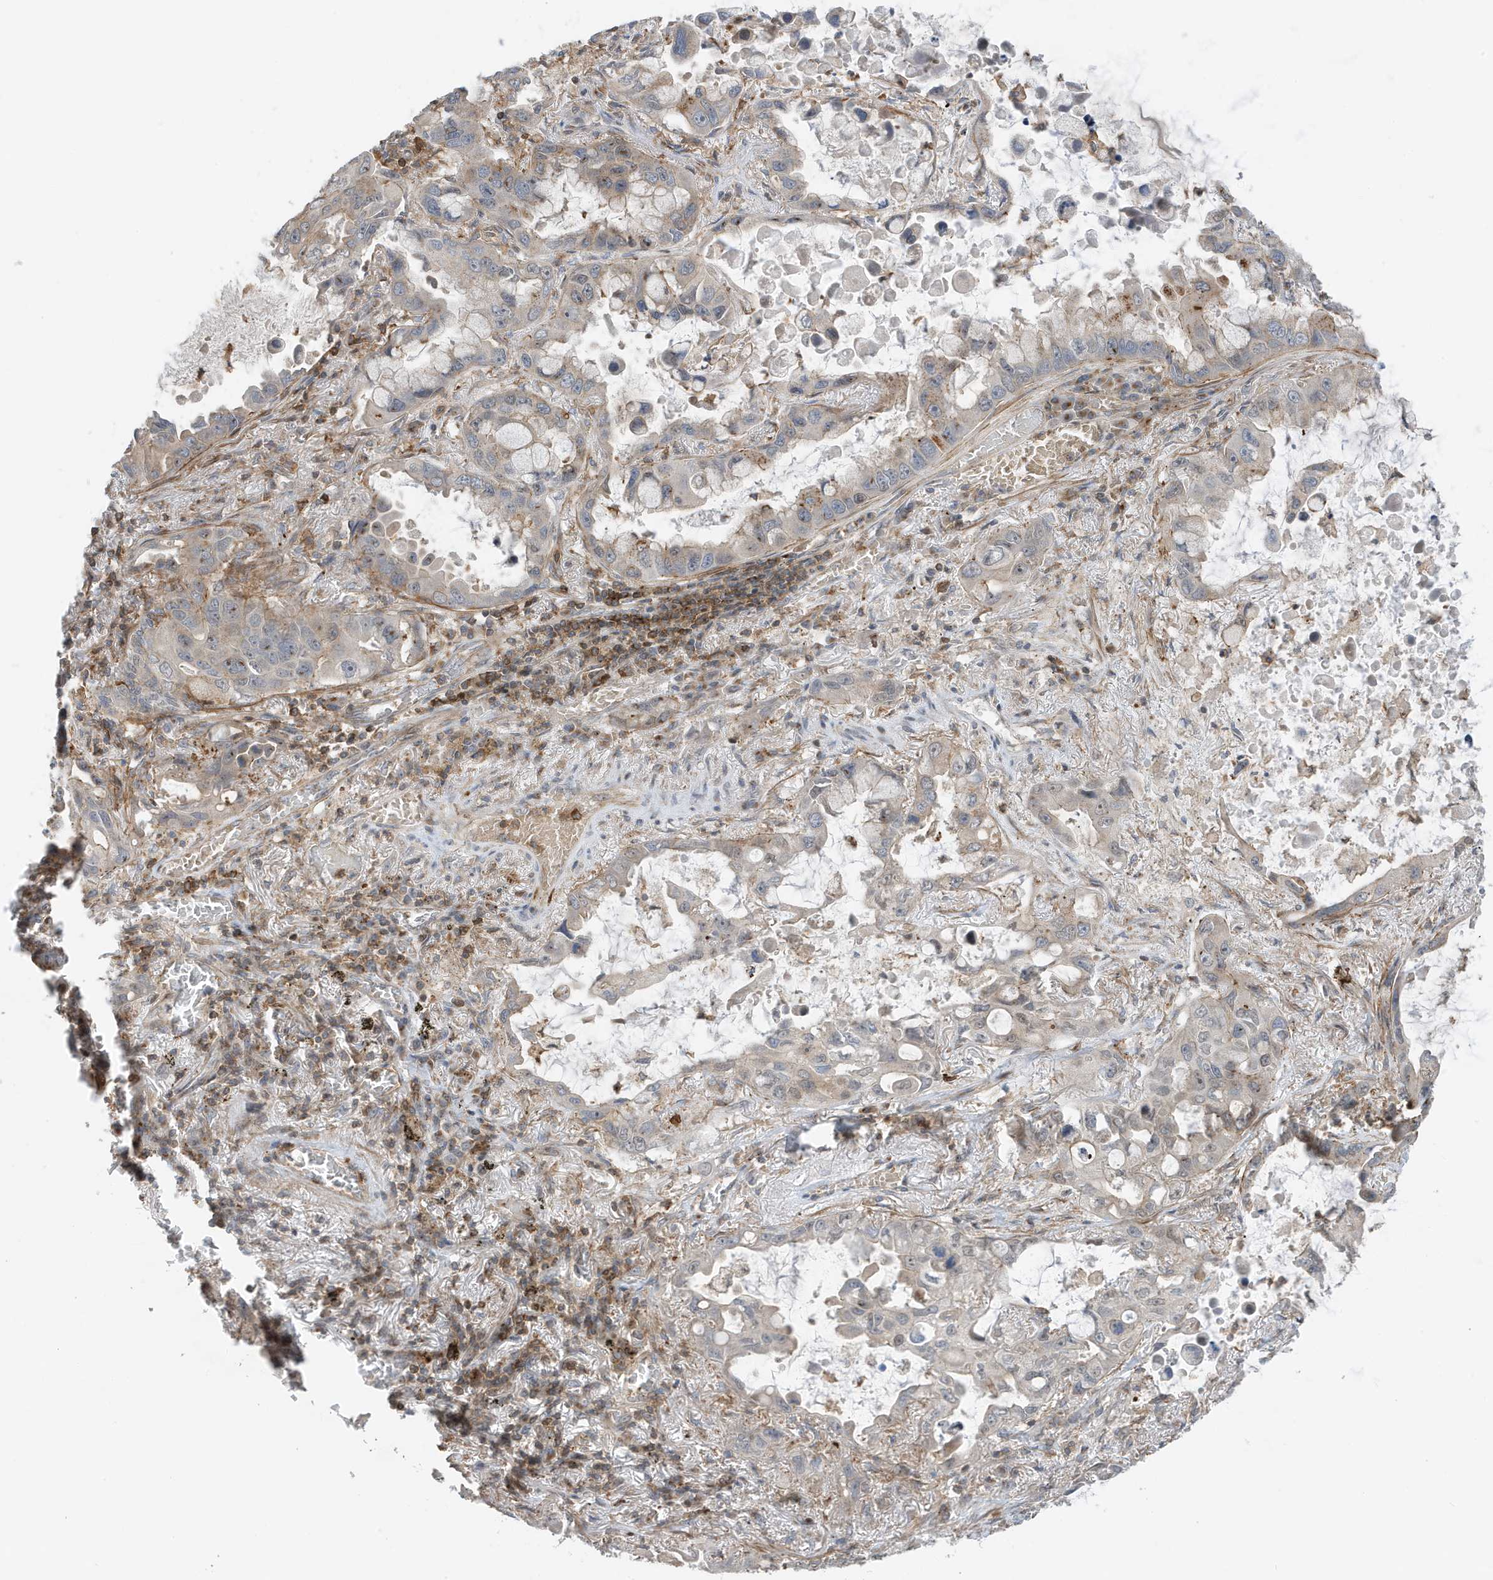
{"staining": {"intensity": "weak", "quantity": "<25%", "location": "nuclear"}, "tissue": "lung cancer", "cell_type": "Tumor cells", "image_type": "cancer", "snomed": [{"axis": "morphology", "description": "Adenocarcinoma, NOS"}, {"axis": "topography", "description": "Lung"}], "caption": "IHC micrograph of human adenocarcinoma (lung) stained for a protein (brown), which shows no staining in tumor cells. Nuclei are stained in blue.", "gene": "TATDN3", "patient": {"sex": "male", "age": 64}}